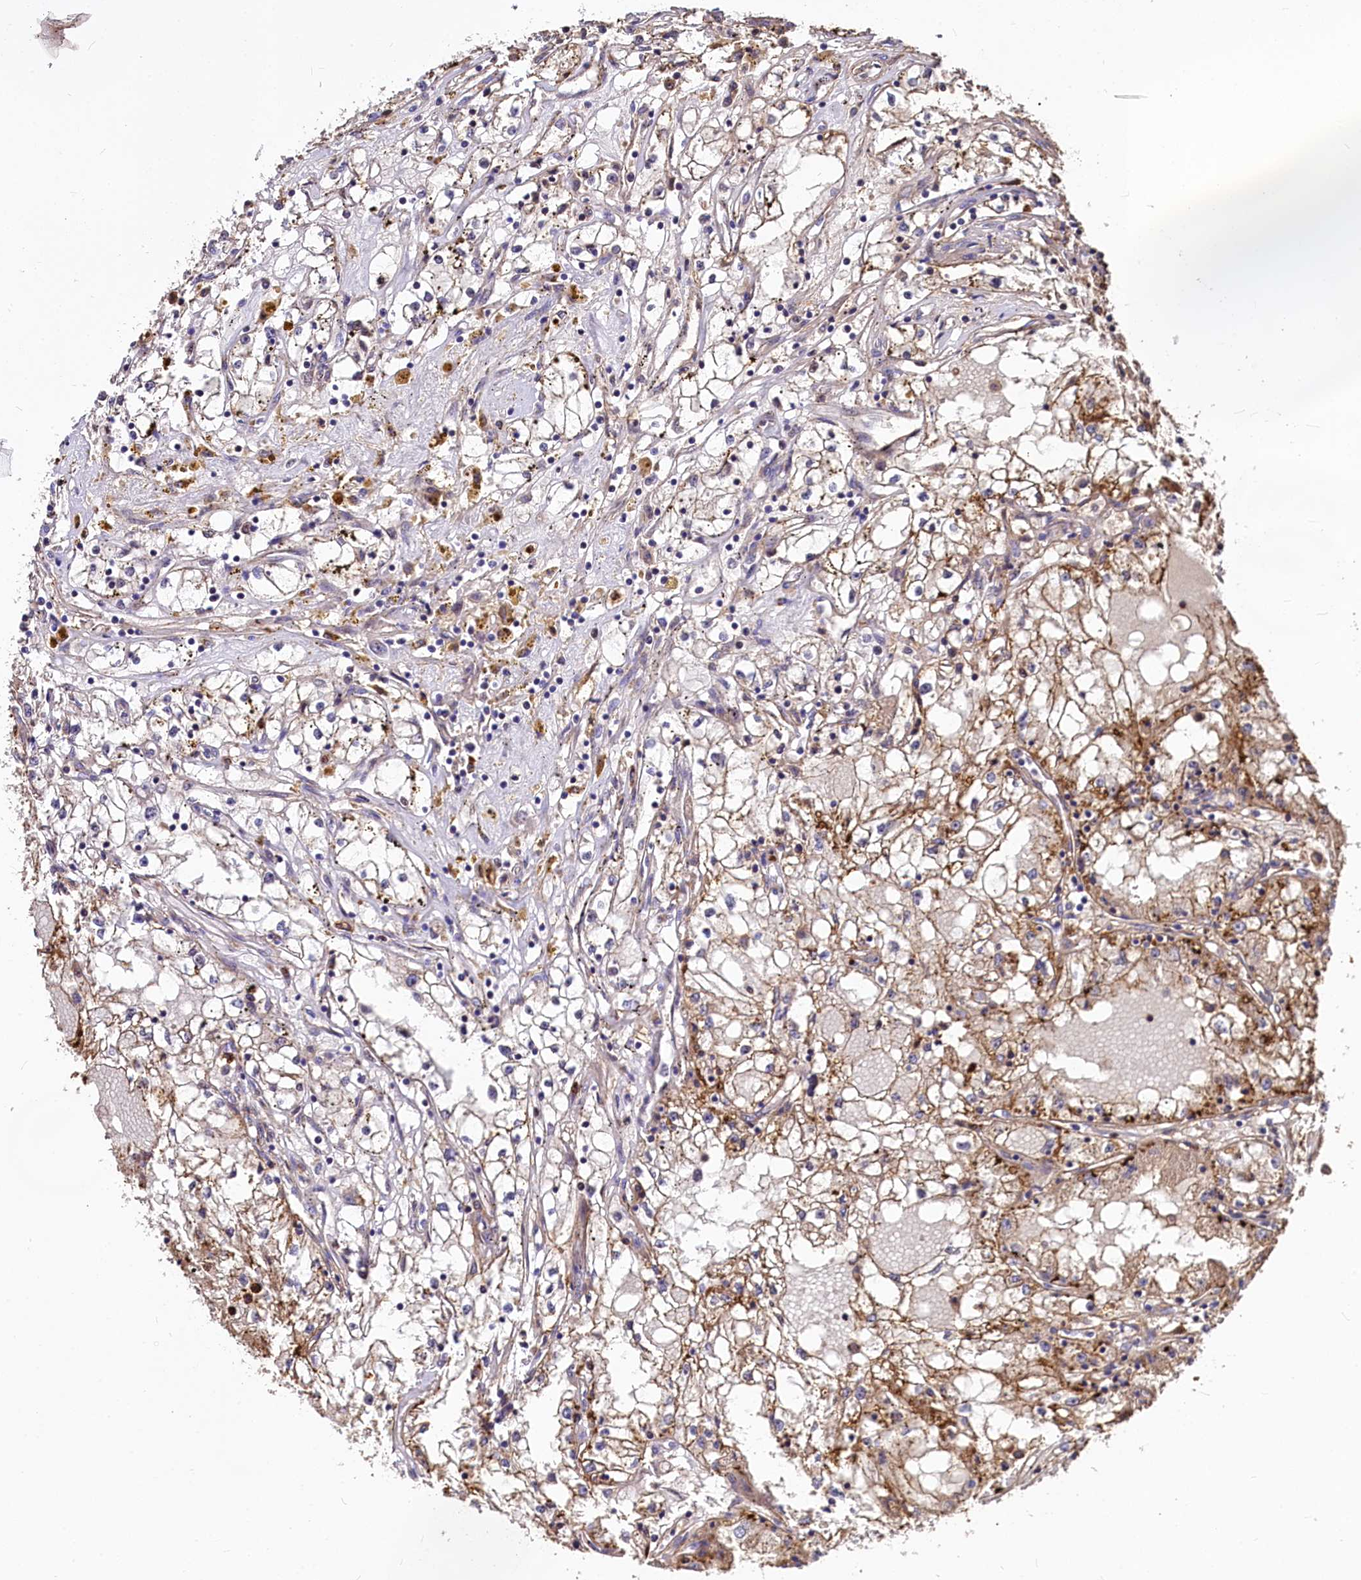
{"staining": {"intensity": "moderate", "quantity": "<25%", "location": "cytoplasmic/membranous"}, "tissue": "renal cancer", "cell_type": "Tumor cells", "image_type": "cancer", "snomed": [{"axis": "morphology", "description": "Adenocarcinoma, NOS"}, {"axis": "topography", "description": "Kidney"}], "caption": "Renal adenocarcinoma stained with immunohistochemistry (IHC) exhibits moderate cytoplasmic/membranous expression in approximately <25% of tumor cells.", "gene": "ATG101", "patient": {"sex": "male", "age": 56}}